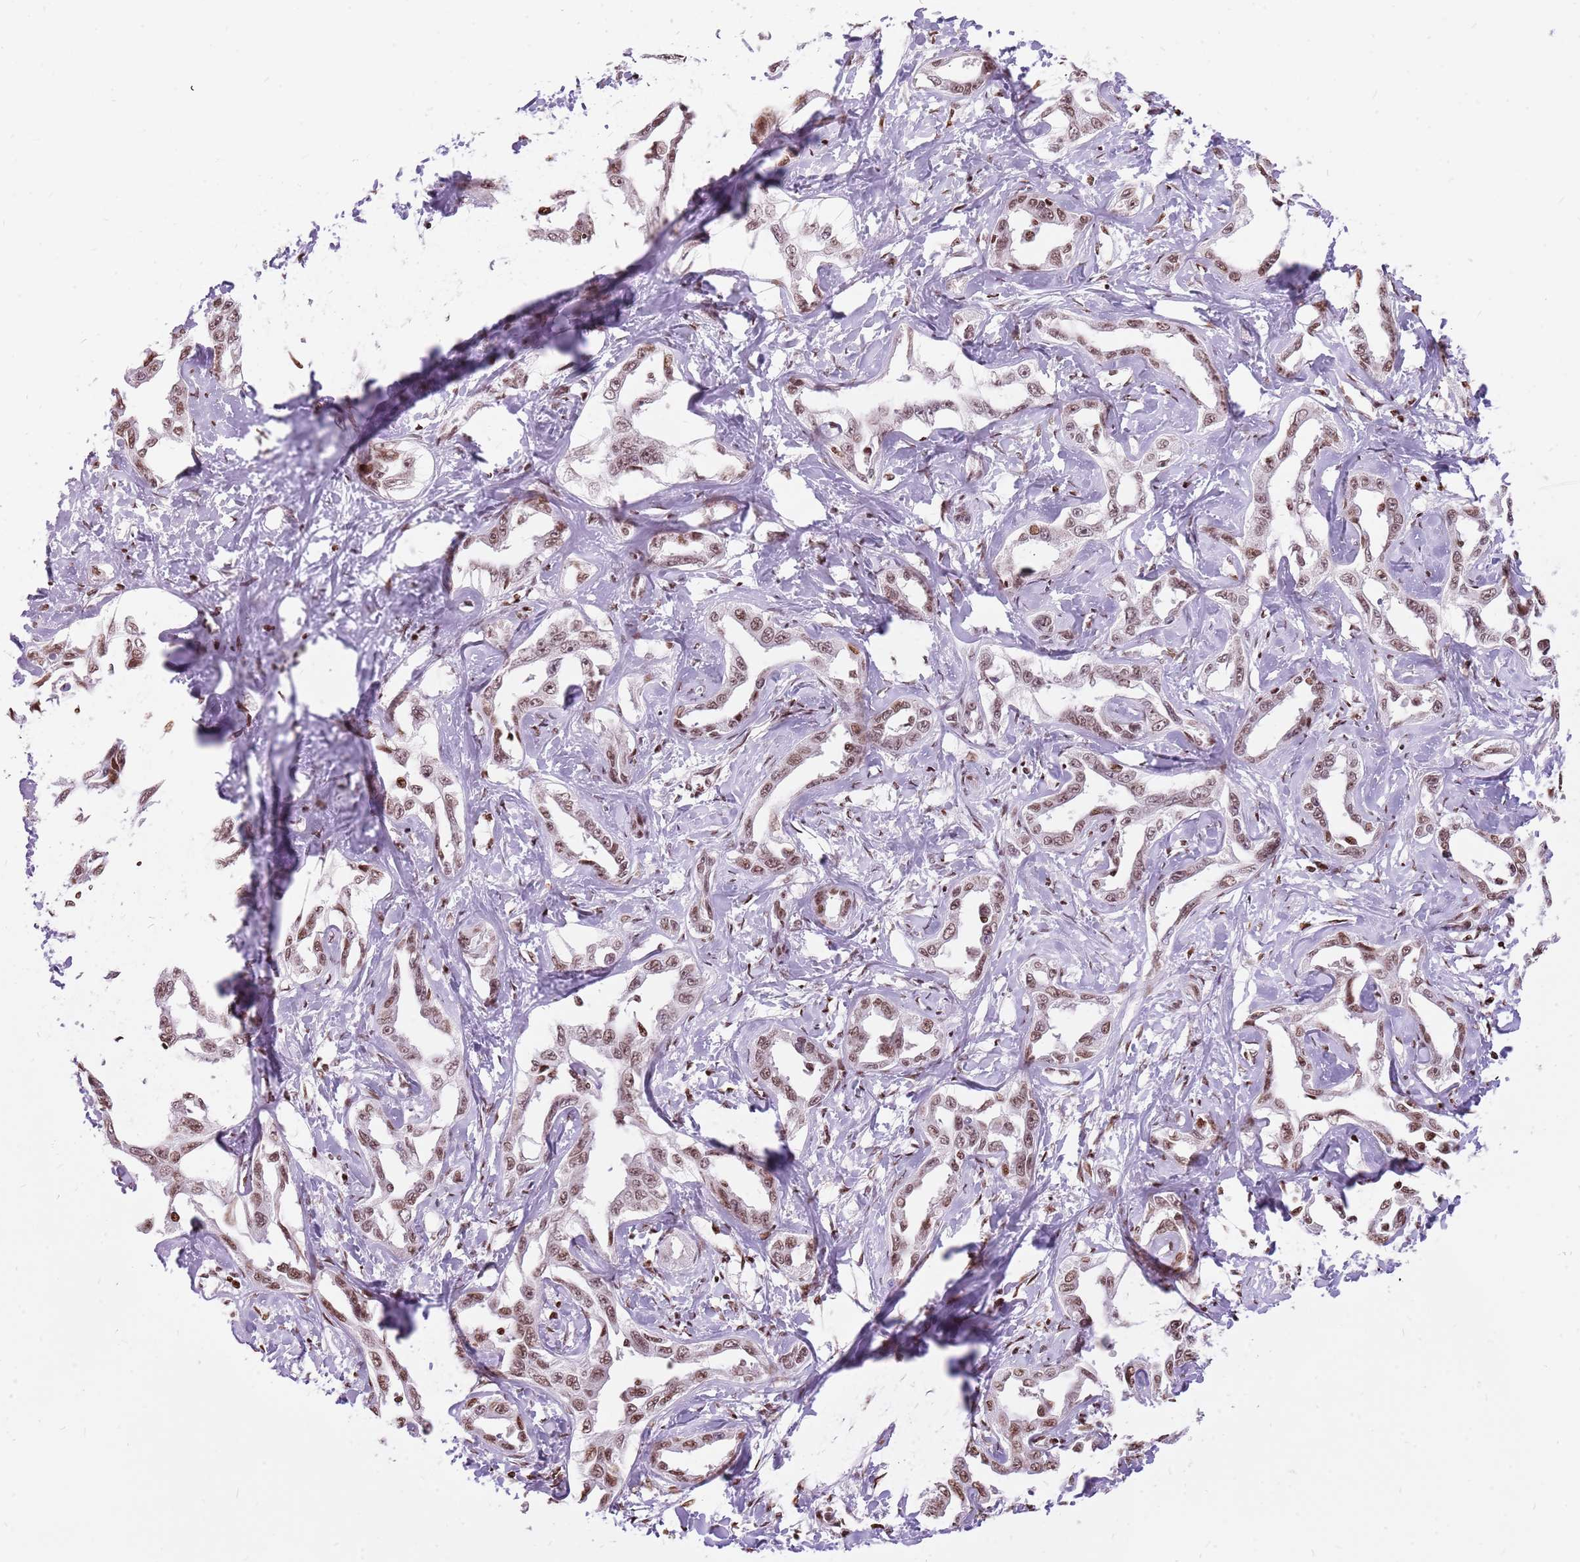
{"staining": {"intensity": "moderate", "quantity": ">75%", "location": "nuclear"}, "tissue": "liver cancer", "cell_type": "Tumor cells", "image_type": "cancer", "snomed": [{"axis": "morphology", "description": "Cholangiocarcinoma"}, {"axis": "topography", "description": "Liver"}], "caption": "Tumor cells reveal medium levels of moderate nuclear staining in about >75% of cells in liver cancer.", "gene": "WASHC4", "patient": {"sex": "male", "age": 59}}